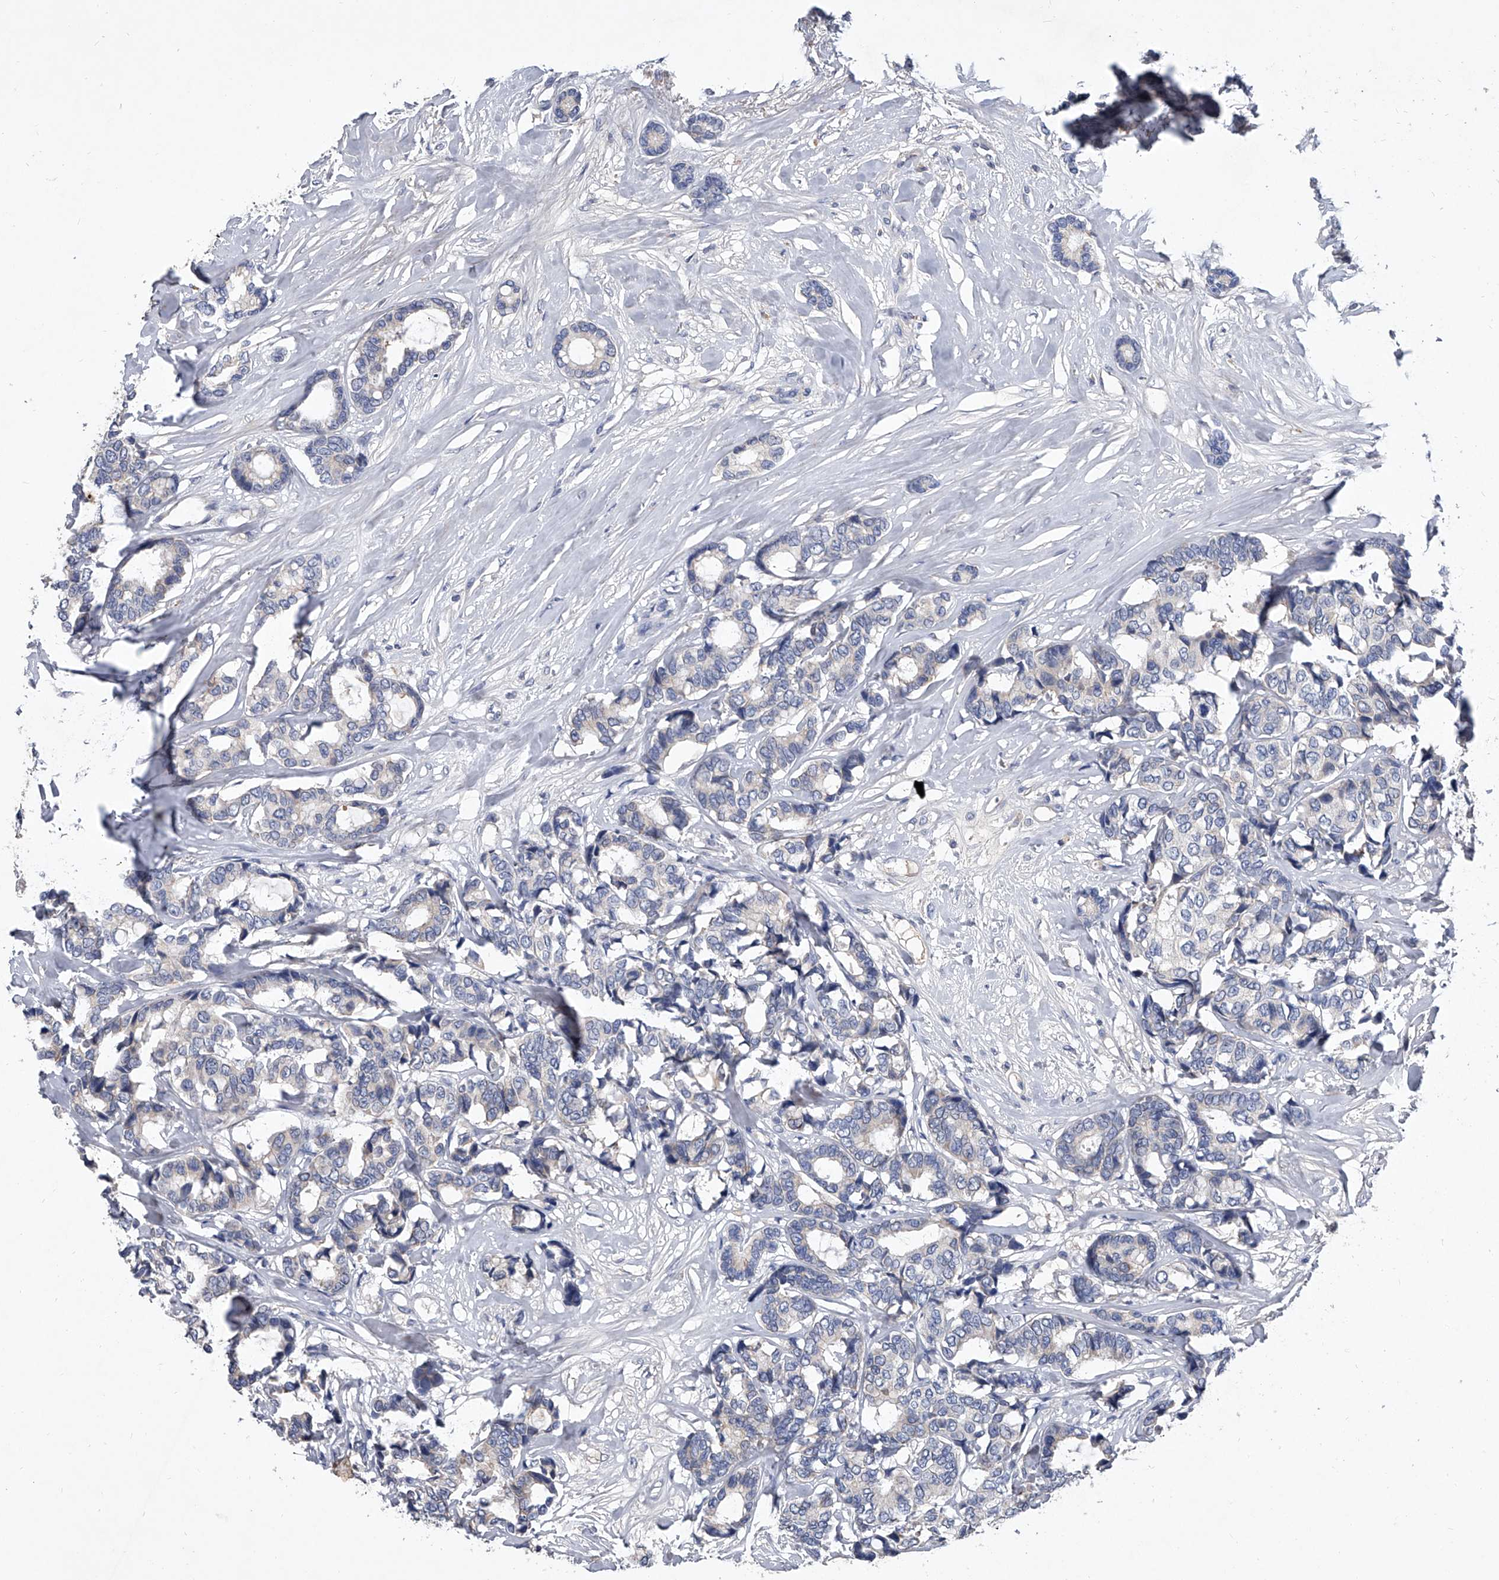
{"staining": {"intensity": "negative", "quantity": "none", "location": "none"}, "tissue": "breast cancer", "cell_type": "Tumor cells", "image_type": "cancer", "snomed": [{"axis": "morphology", "description": "Duct carcinoma"}, {"axis": "topography", "description": "Breast"}], "caption": "This is an immunohistochemistry (IHC) micrograph of breast invasive ductal carcinoma. There is no staining in tumor cells.", "gene": "C5", "patient": {"sex": "female", "age": 87}}